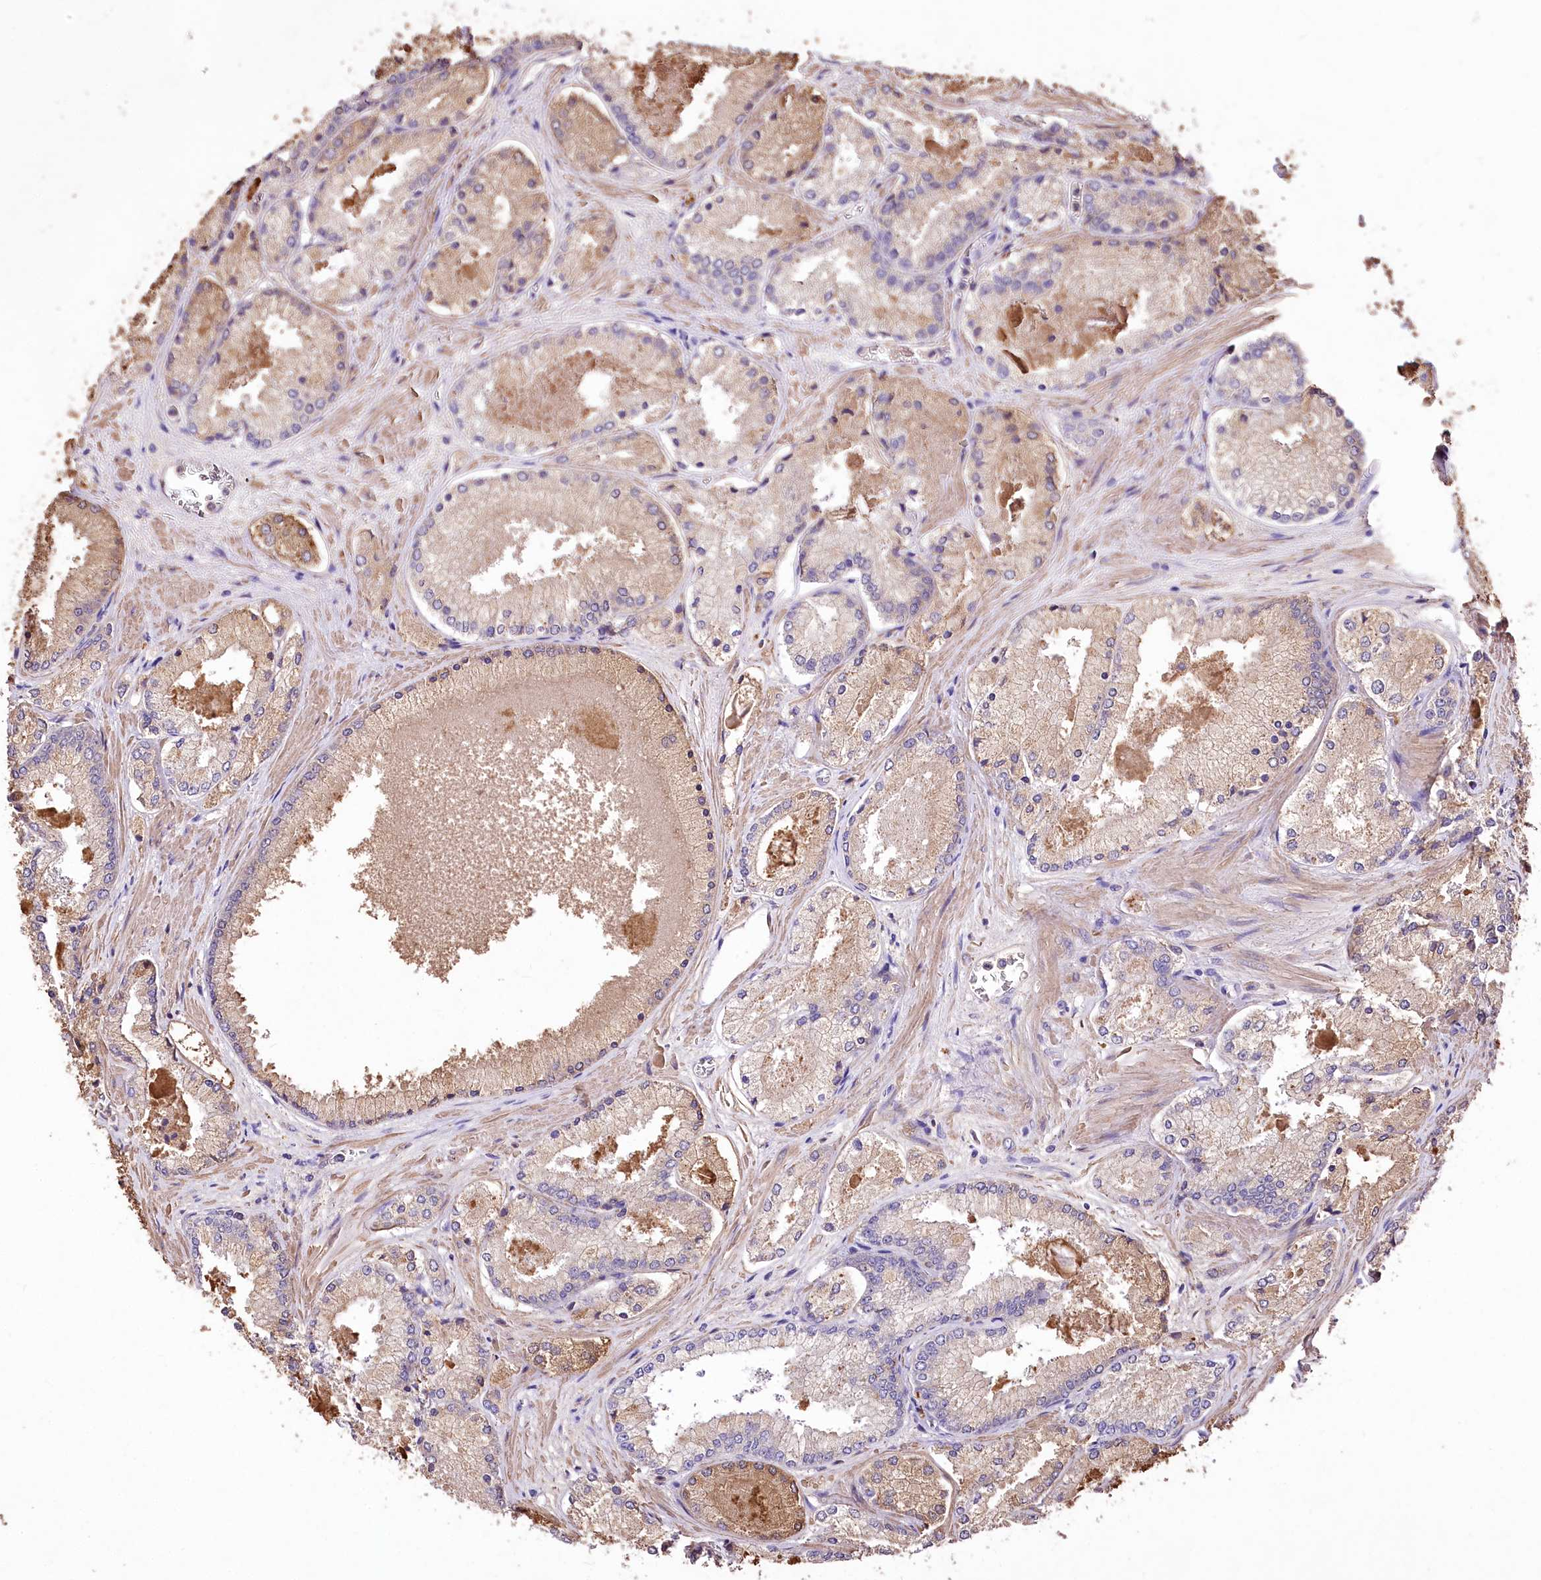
{"staining": {"intensity": "moderate", "quantity": ">75%", "location": "cytoplasmic/membranous"}, "tissue": "prostate cancer", "cell_type": "Tumor cells", "image_type": "cancer", "snomed": [{"axis": "morphology", "description": "Adenocarcinoma, Low grade"}, {"axis": "topography", "description": "Prostate"}], "caption": "Human adenocarcinoma (low-grade) (prostate) stained for a protein (brown) reveals moderate cytoplasmic/membranous positive staining in about >75% of tumor cells.", "gene": "PCYOX1L", "patient": {"sex": "male", "age": 74}}